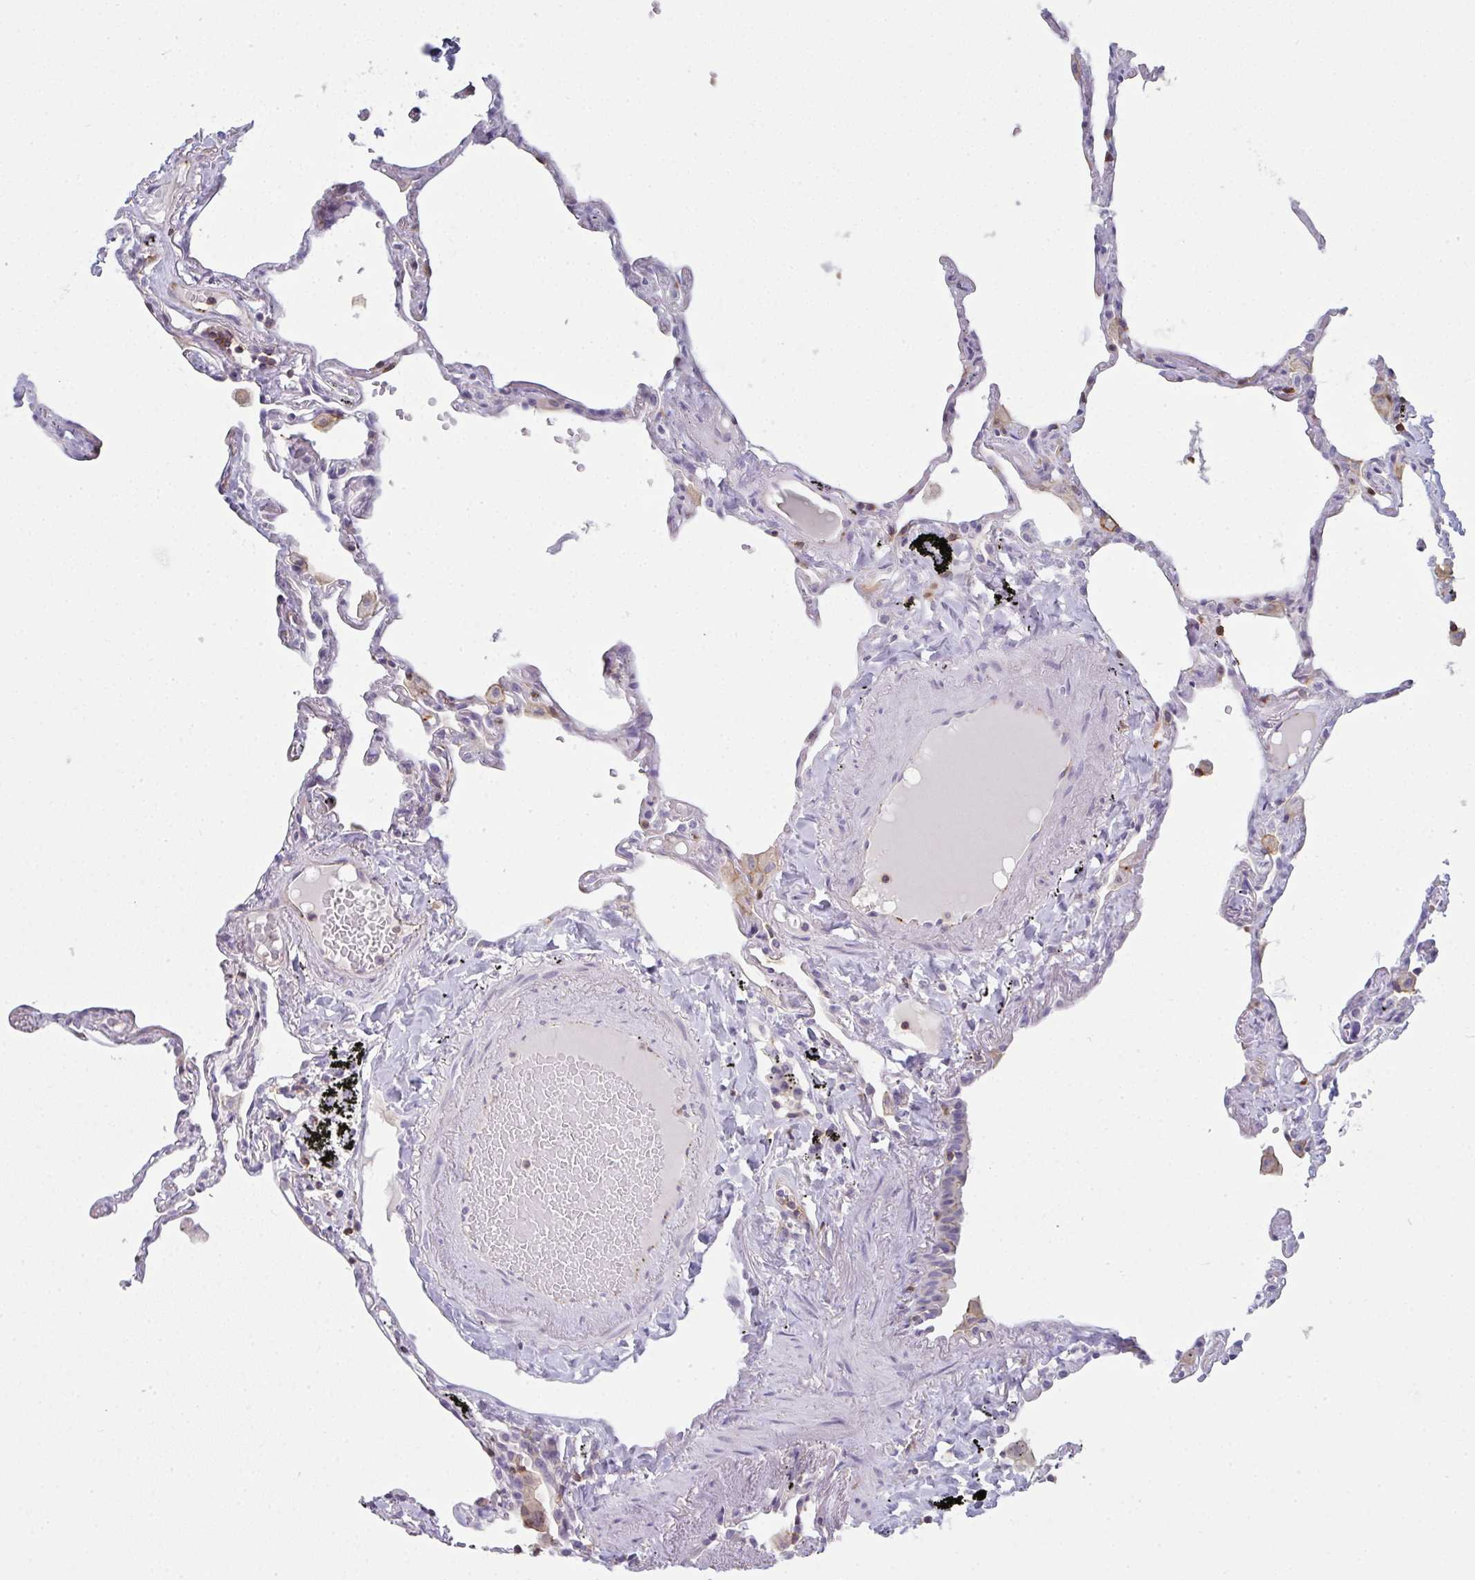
{"staining": {"intensity": "negative", "quantity": "none", "location": "none"}, "tissue": "lung", "cell_type": "Alveolar cells", "image_type": "normal", "snomed": [{"axis": "morphology", "description": "Normal tissue, NOS"}, {"axis": "topography", "description": "Lung"}], "caption": "This is a micrograph of immunohistochemistry staining of benign lung, which shows no expression in alveolar cells.", "gene": "CD80", "patient": {"sex": "female", "age": 67}}